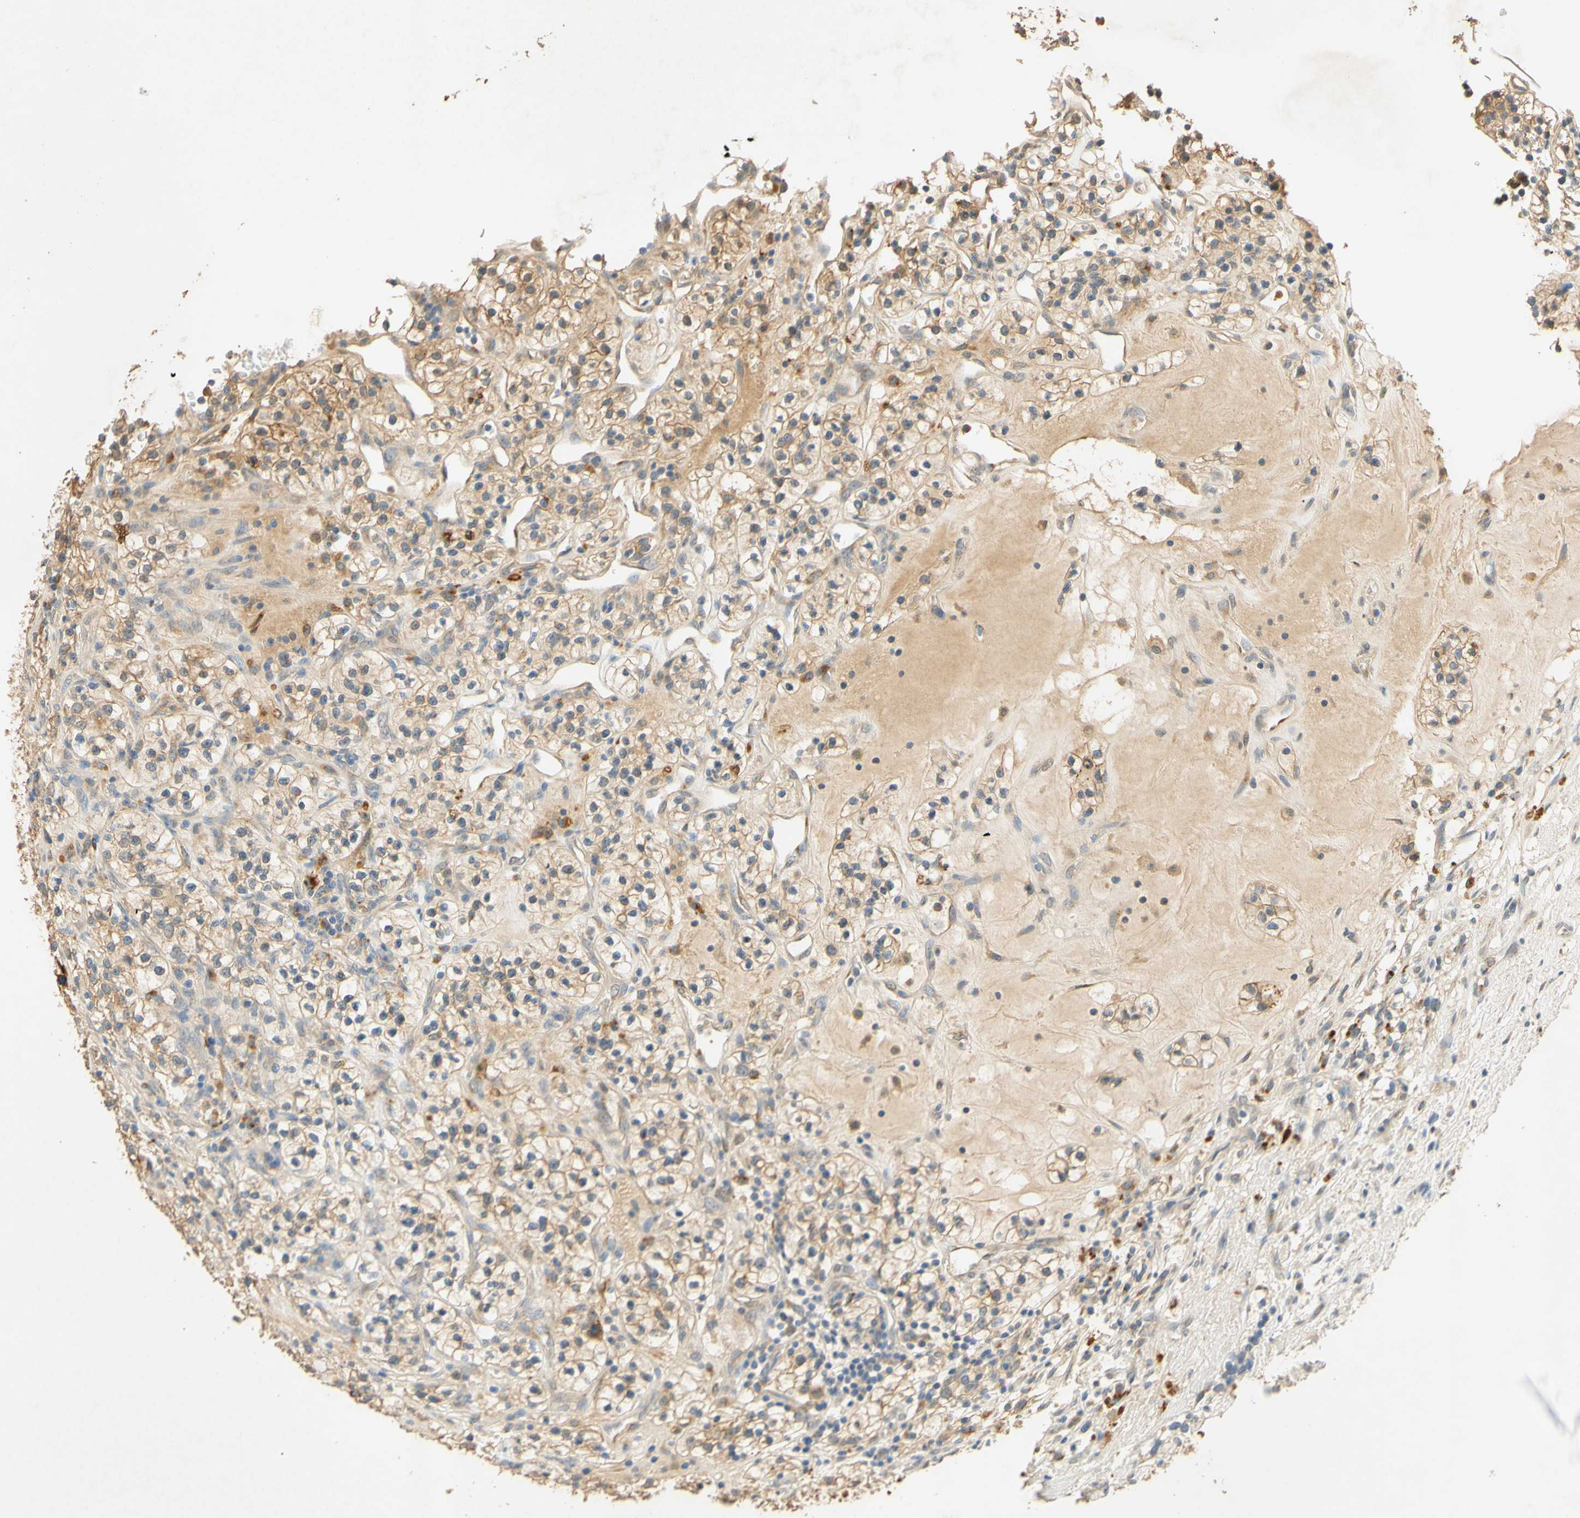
{"staining": {"intensity": "moderate", "quantity": ">75%", "location": "cytoplasmic/membranous"}, "tissue": "renal cancer", "cell_type": "Tumor cells", "image_type": "cancer", "snomed": [{"axis": "morphology", "description": "Adenocarcinoma, NOS"}, {"axis": "topography", "description": "Kidney"}], "caption": "Immunohistochemistry (IHC) of renal cancer (adenocarcinoma) shows medium levels of moderate cytoplasmic/membranous staining in approximately >75% of tumor cells.", "gene": "ENTREP2", "patient": {"sex": "female", "age": 57}}